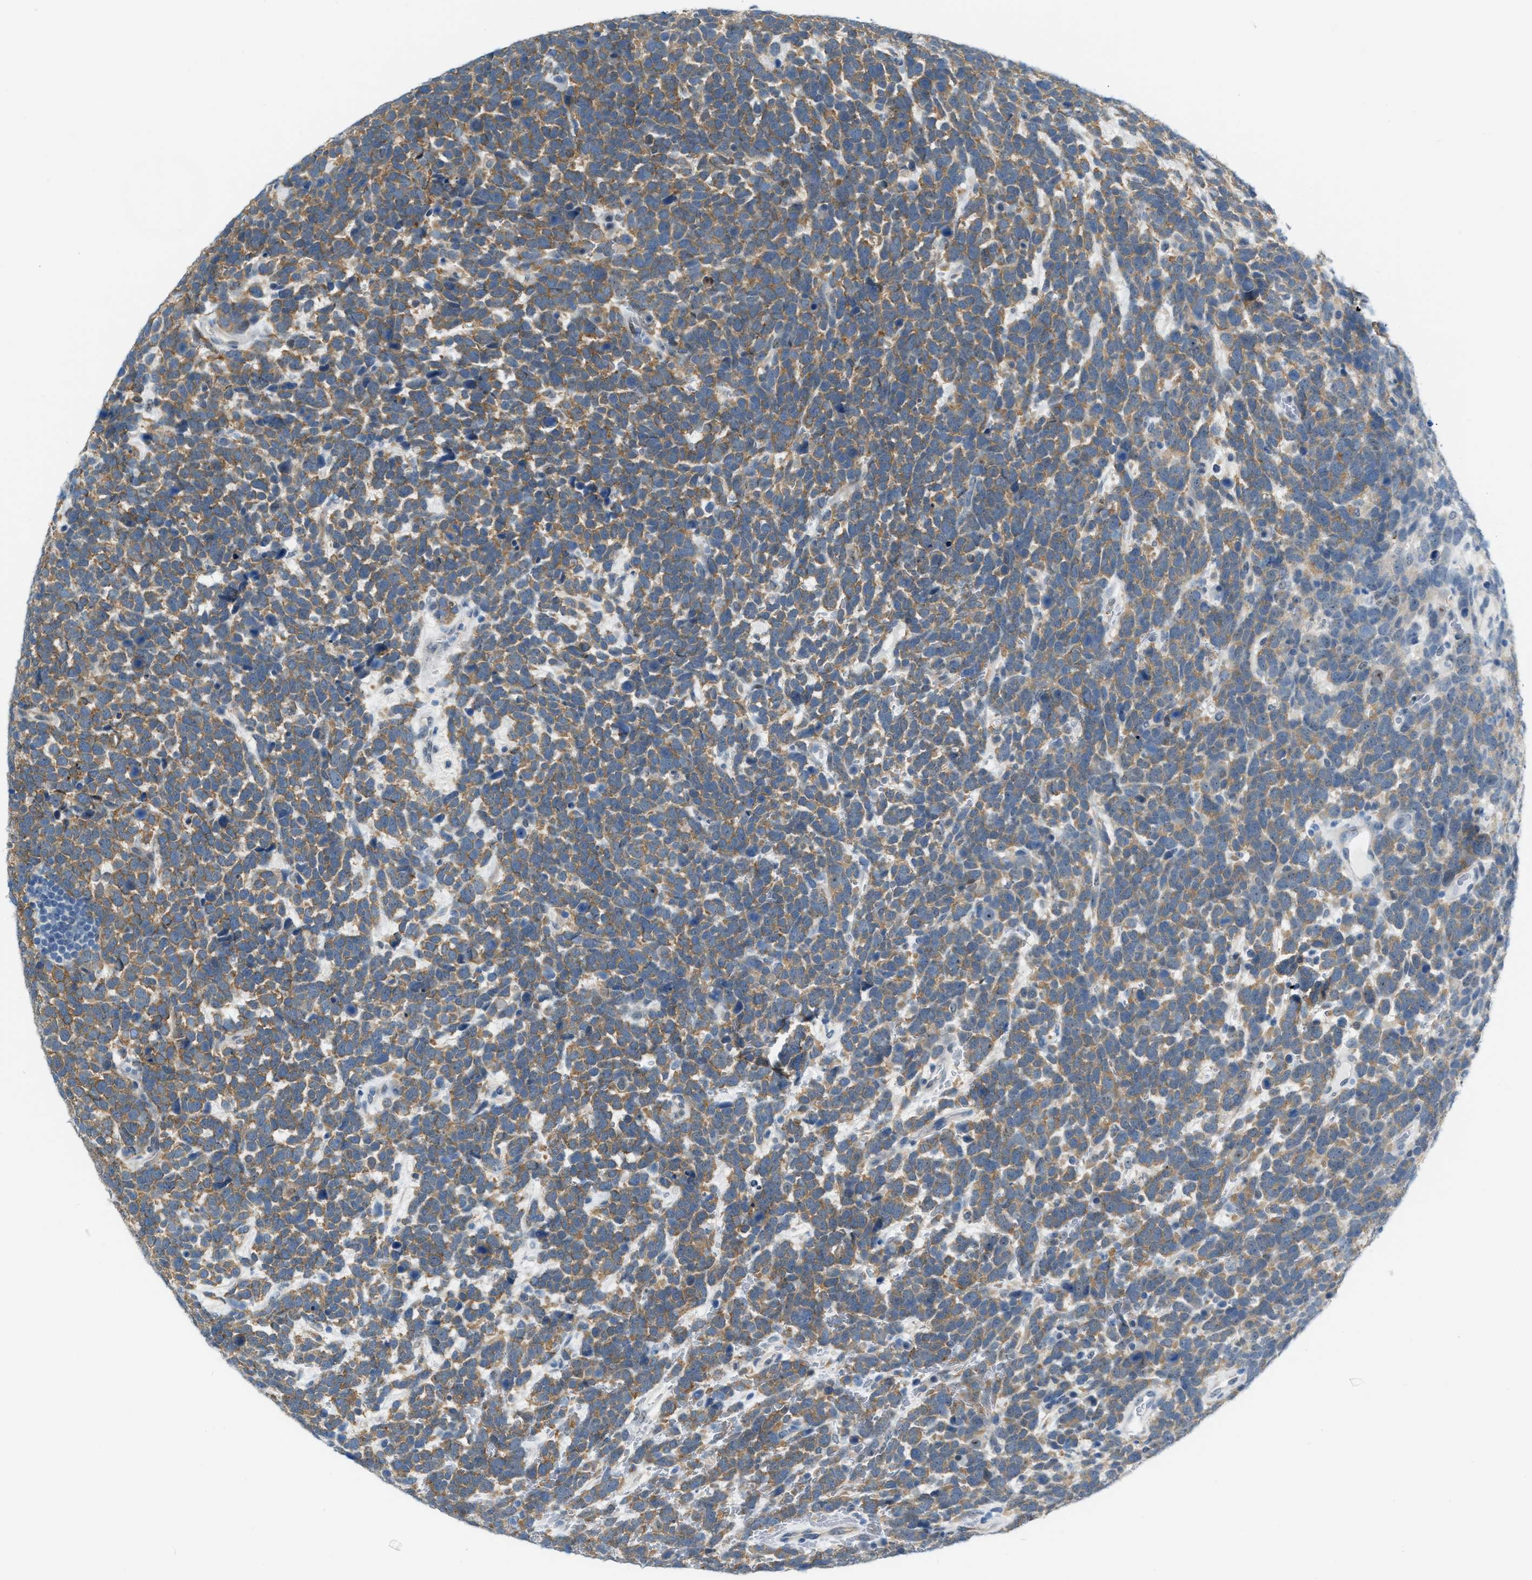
{"staining": {"intensity": "moderate", "quantity": ">75%", "location": "cytoplasmic/membranous"}, "tissue": "urothelial cancer", "cell_type": "Tumor cells", "image_type": "cancer", "snomed": [{"axis": "morphology", "description": "Urothelial carcinoma, High grade"}, {"axis": "topography", "description": "Urinary bladder"}], "caption": "Brown immunohistochemical staining in human urothelial cancer reveals moderate cytoplasmic/membranous staining in about >75% of tumor cells.", "gene": "PHRF1", "patient": {"sex": "female", "age": 82}}